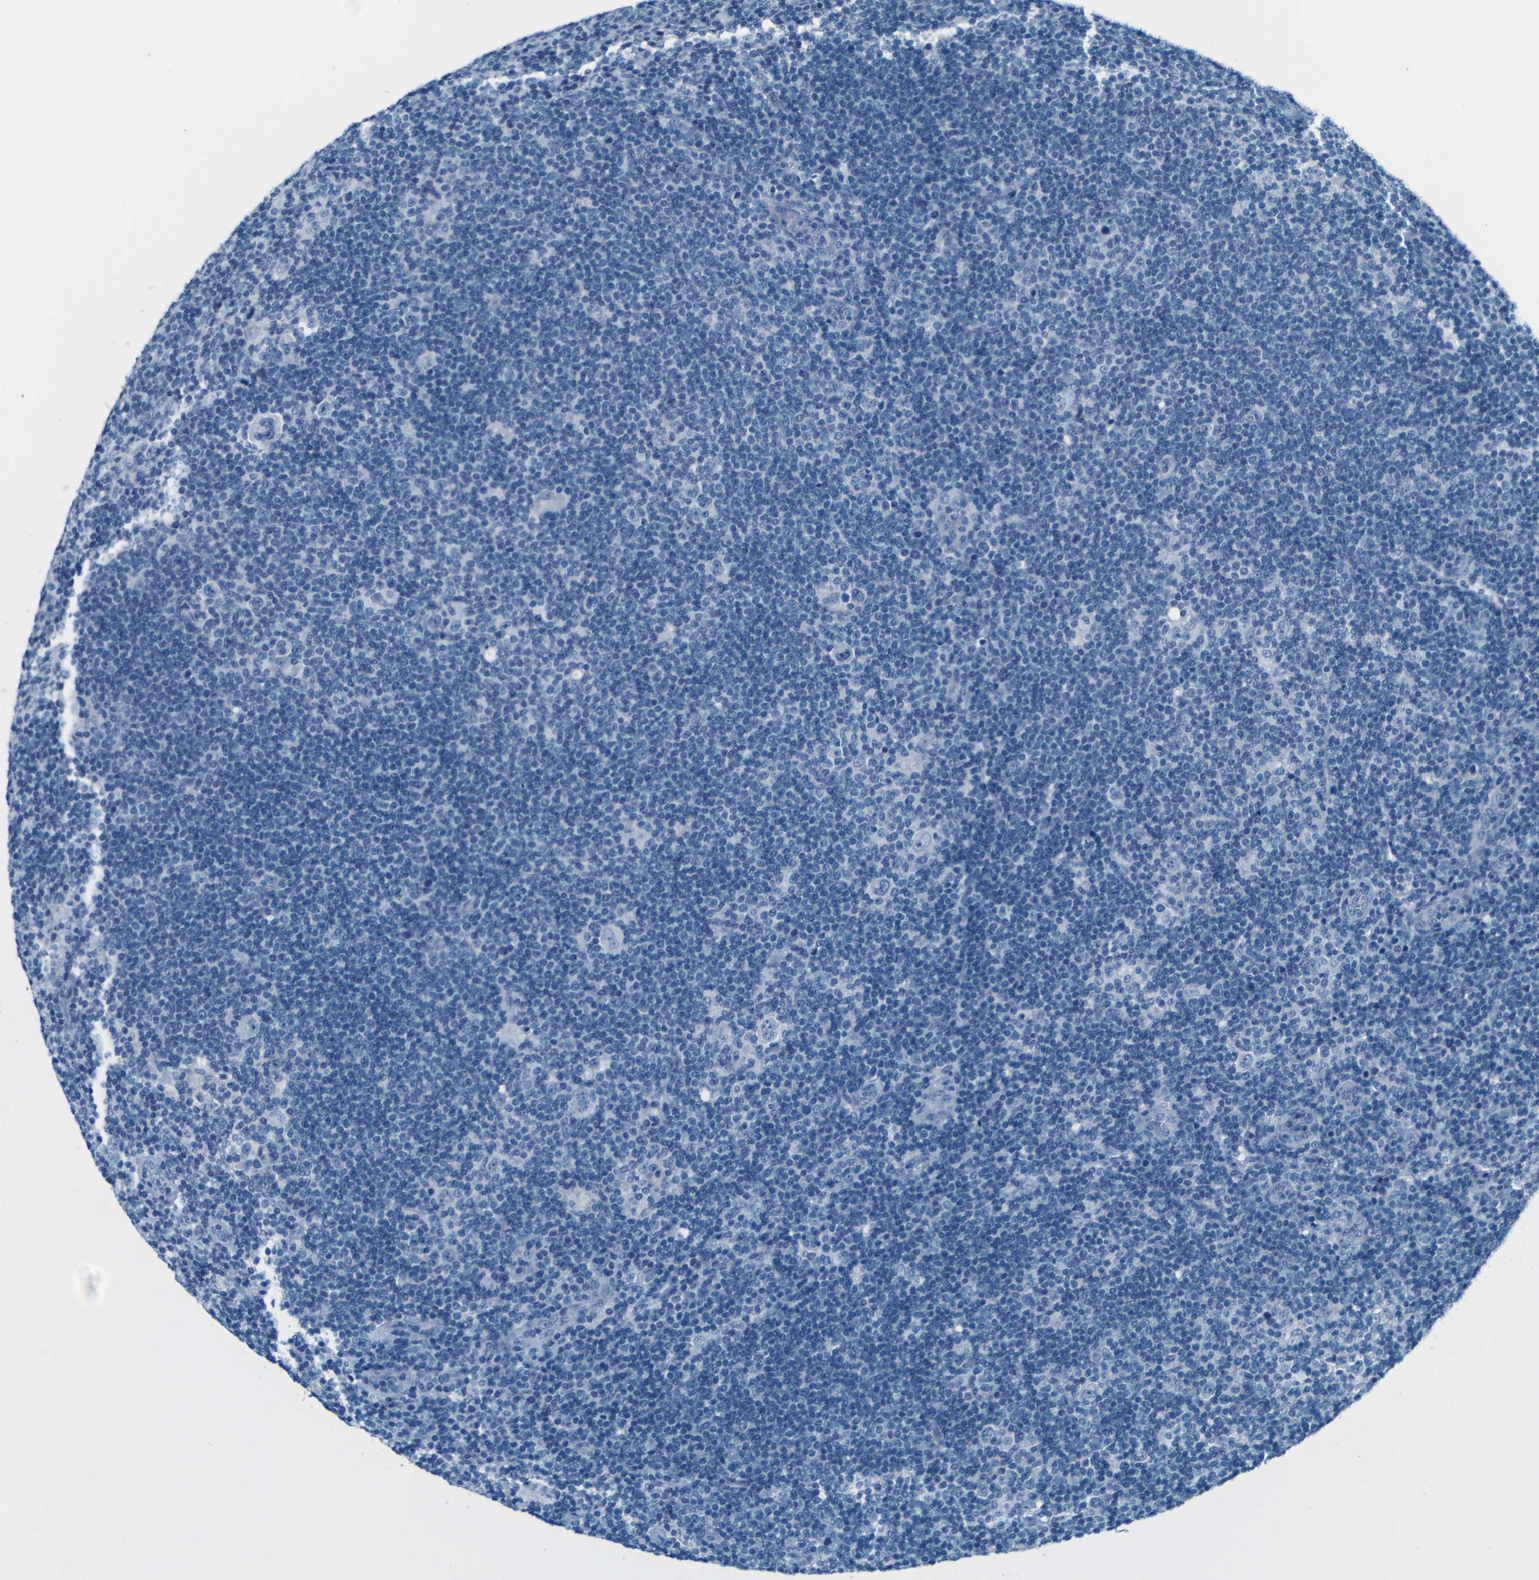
{"staining": {"intensity": "negative", "quantity": "none", "location": "none"}, "tissue": "lymphoma", "cell_type": "Tumor cells", "image_type": "cancer", "snomed": [{"axis": "morphology", "description": "Hodgkin's disease, NOS"}, {"axis": "topography", "description": "Lymph node"}], "caption": "Immunohistochemical staining of lymphoma displays no significant positivity in tumor cells.", "gene": "ZMAT1", "patient": {"sex": "female", "age": 57}}